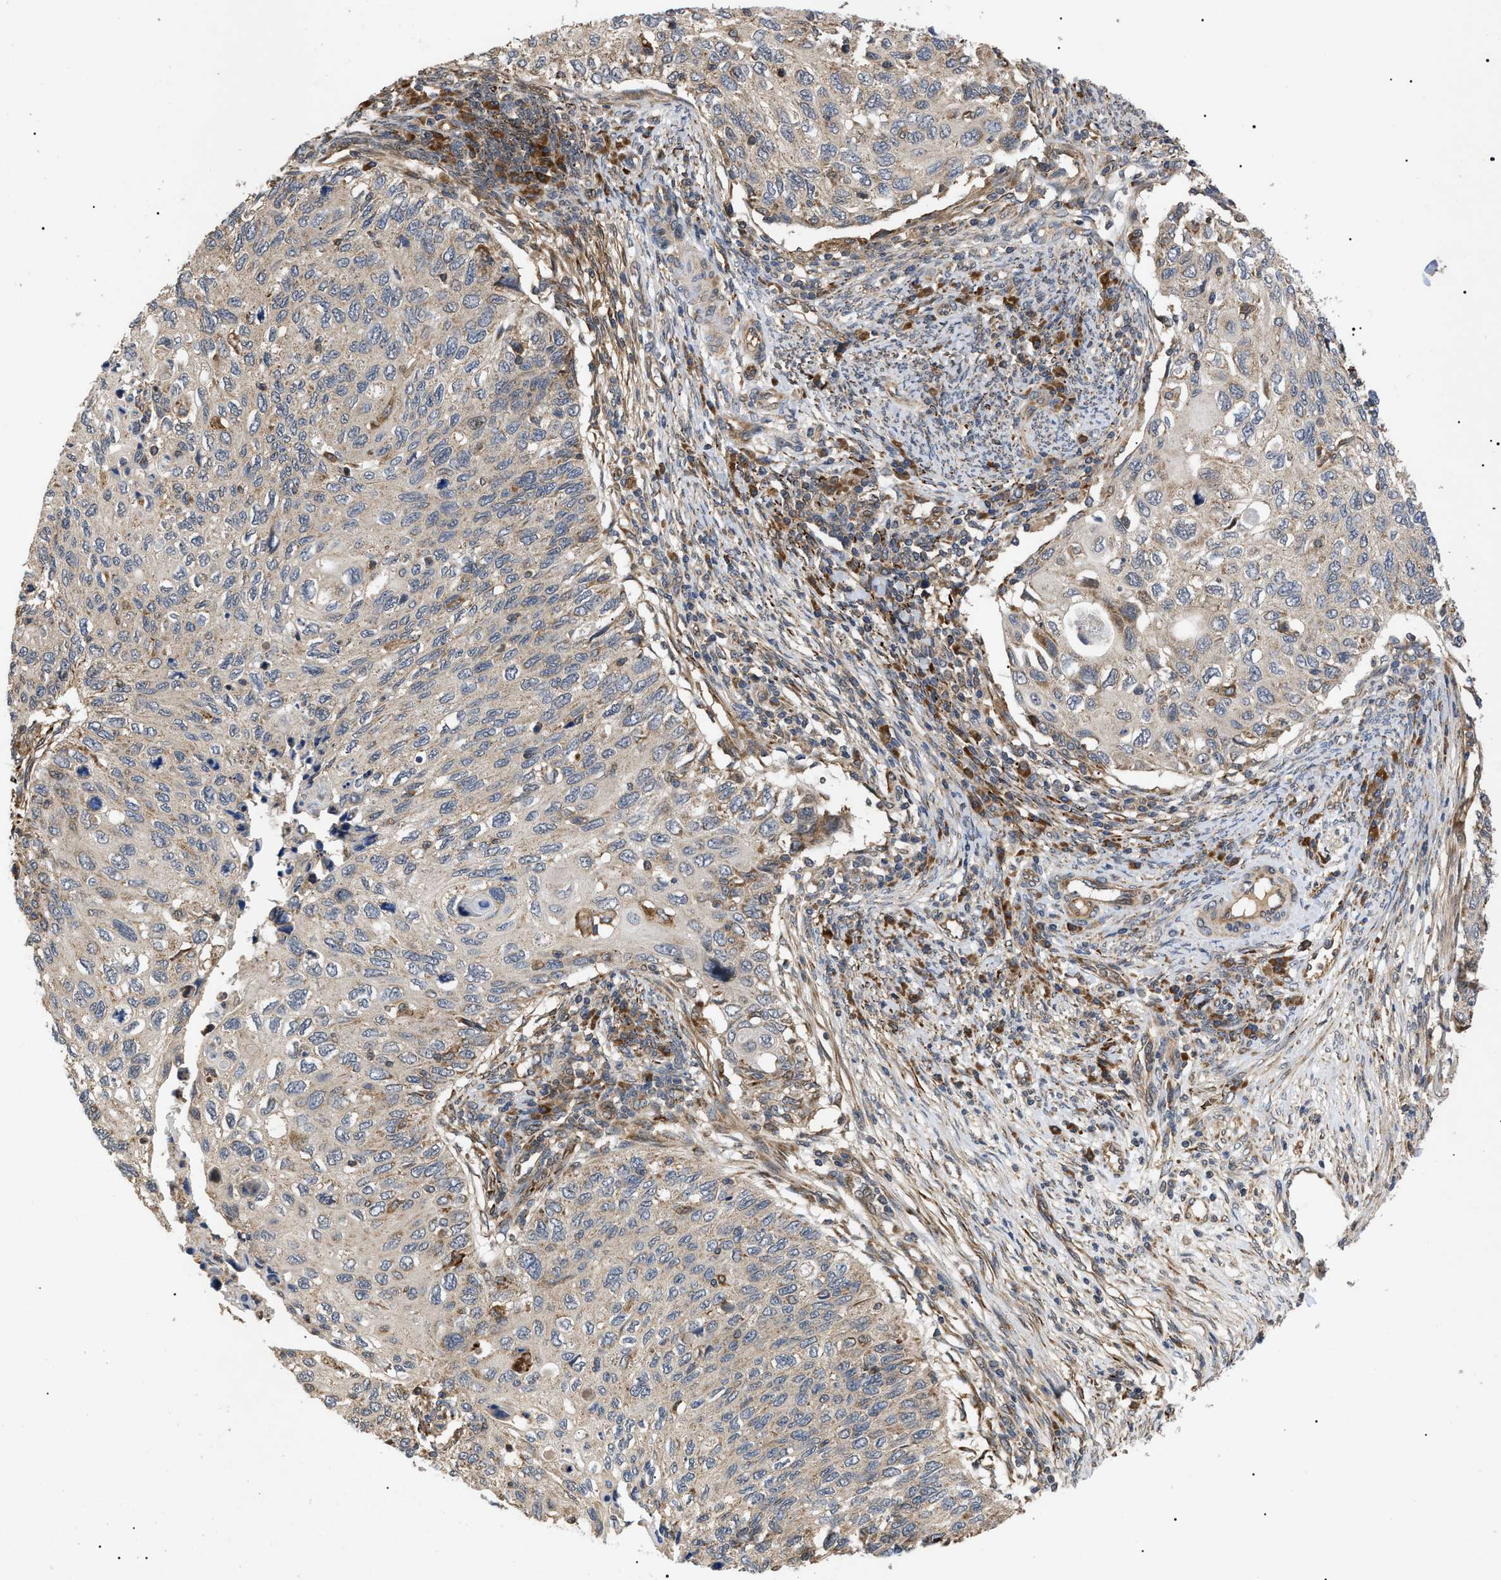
{"staining": {"intensity": "weak", "quantity": "<25%", "location": "cytoplasmic/membranous"}, "tissue": "cervical cancer", "cell_type": "Tumor cells", "image_type": "cancer", "snomed": [{"axis": "morphology", "description": "Squamous cell carcinoma, NOS"}, {"axis": "topography", "description": "Cervix"}], "caption": "The histopathology image reveals no significant expression in tumor cells of cervical cancer. (DAB IHC with hematoxylin counter stain).", "gene": "ASTL", "patient": {"sex": "female", "age": 70}}